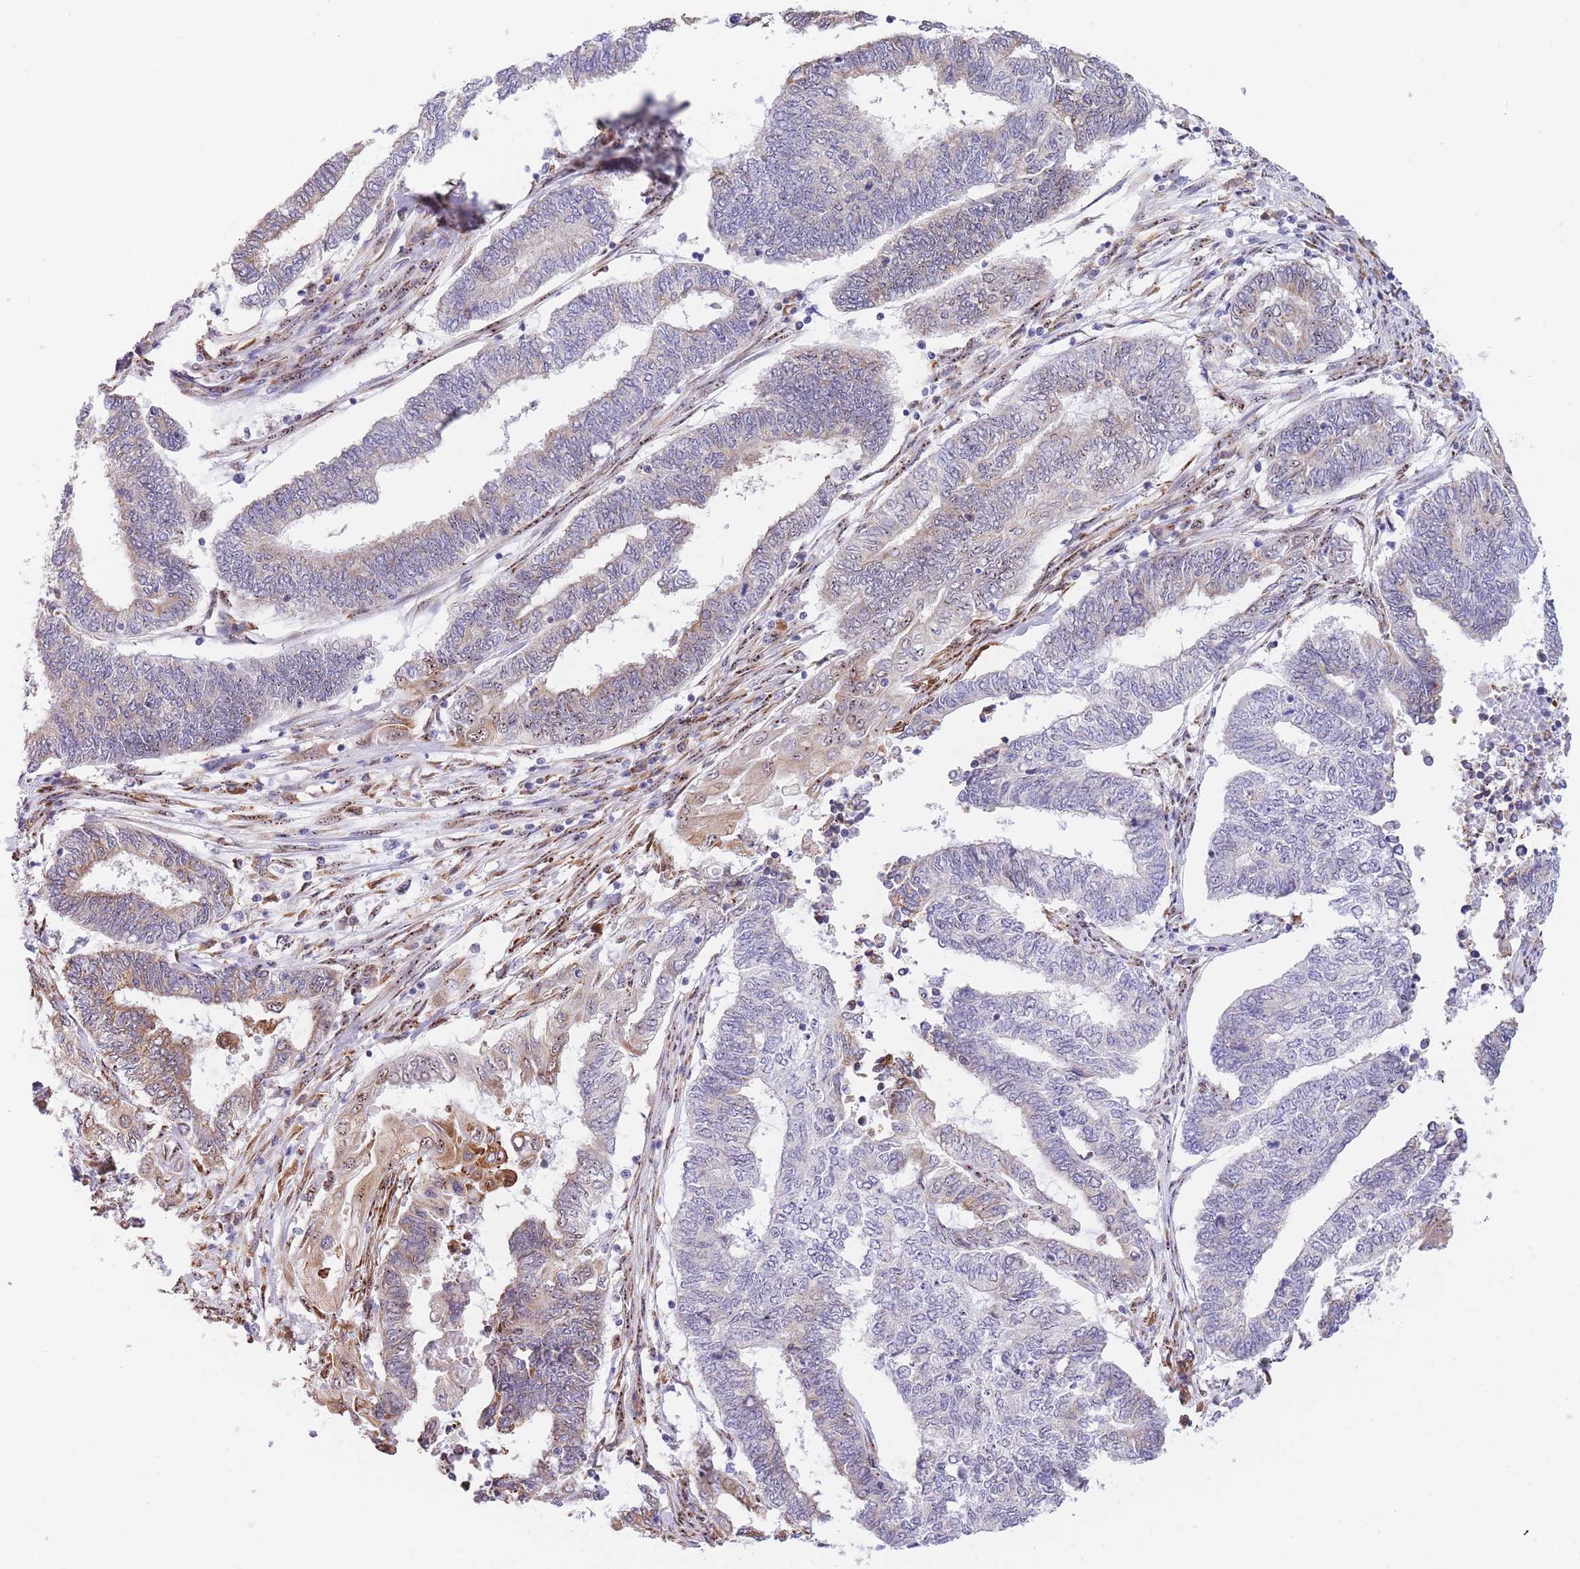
{"staining": {"intensity": "moderate", "quantity": "<25%", "location": "cytoplasmic/membranous"}, "tissue": "endometrial cancer", "cell_type": "Tumor cells", "image_type": "cancer", "snomed": [{"axis": "morphology", "description": "Adenocarcinoma, NOS"}, {"axis": "topography", "description": "Uterus"}, {"axis": "topography", "description": "Endometrium"}], "caption": "Endometrial adenocarcinoma stained for a protein (brown) demonstrates moderate cytoplasmic/membranous positive positivity in approximately <25% of tumor cells.", "gene": "FAM153A", "patient": {"sex": "female", "age": 70}}